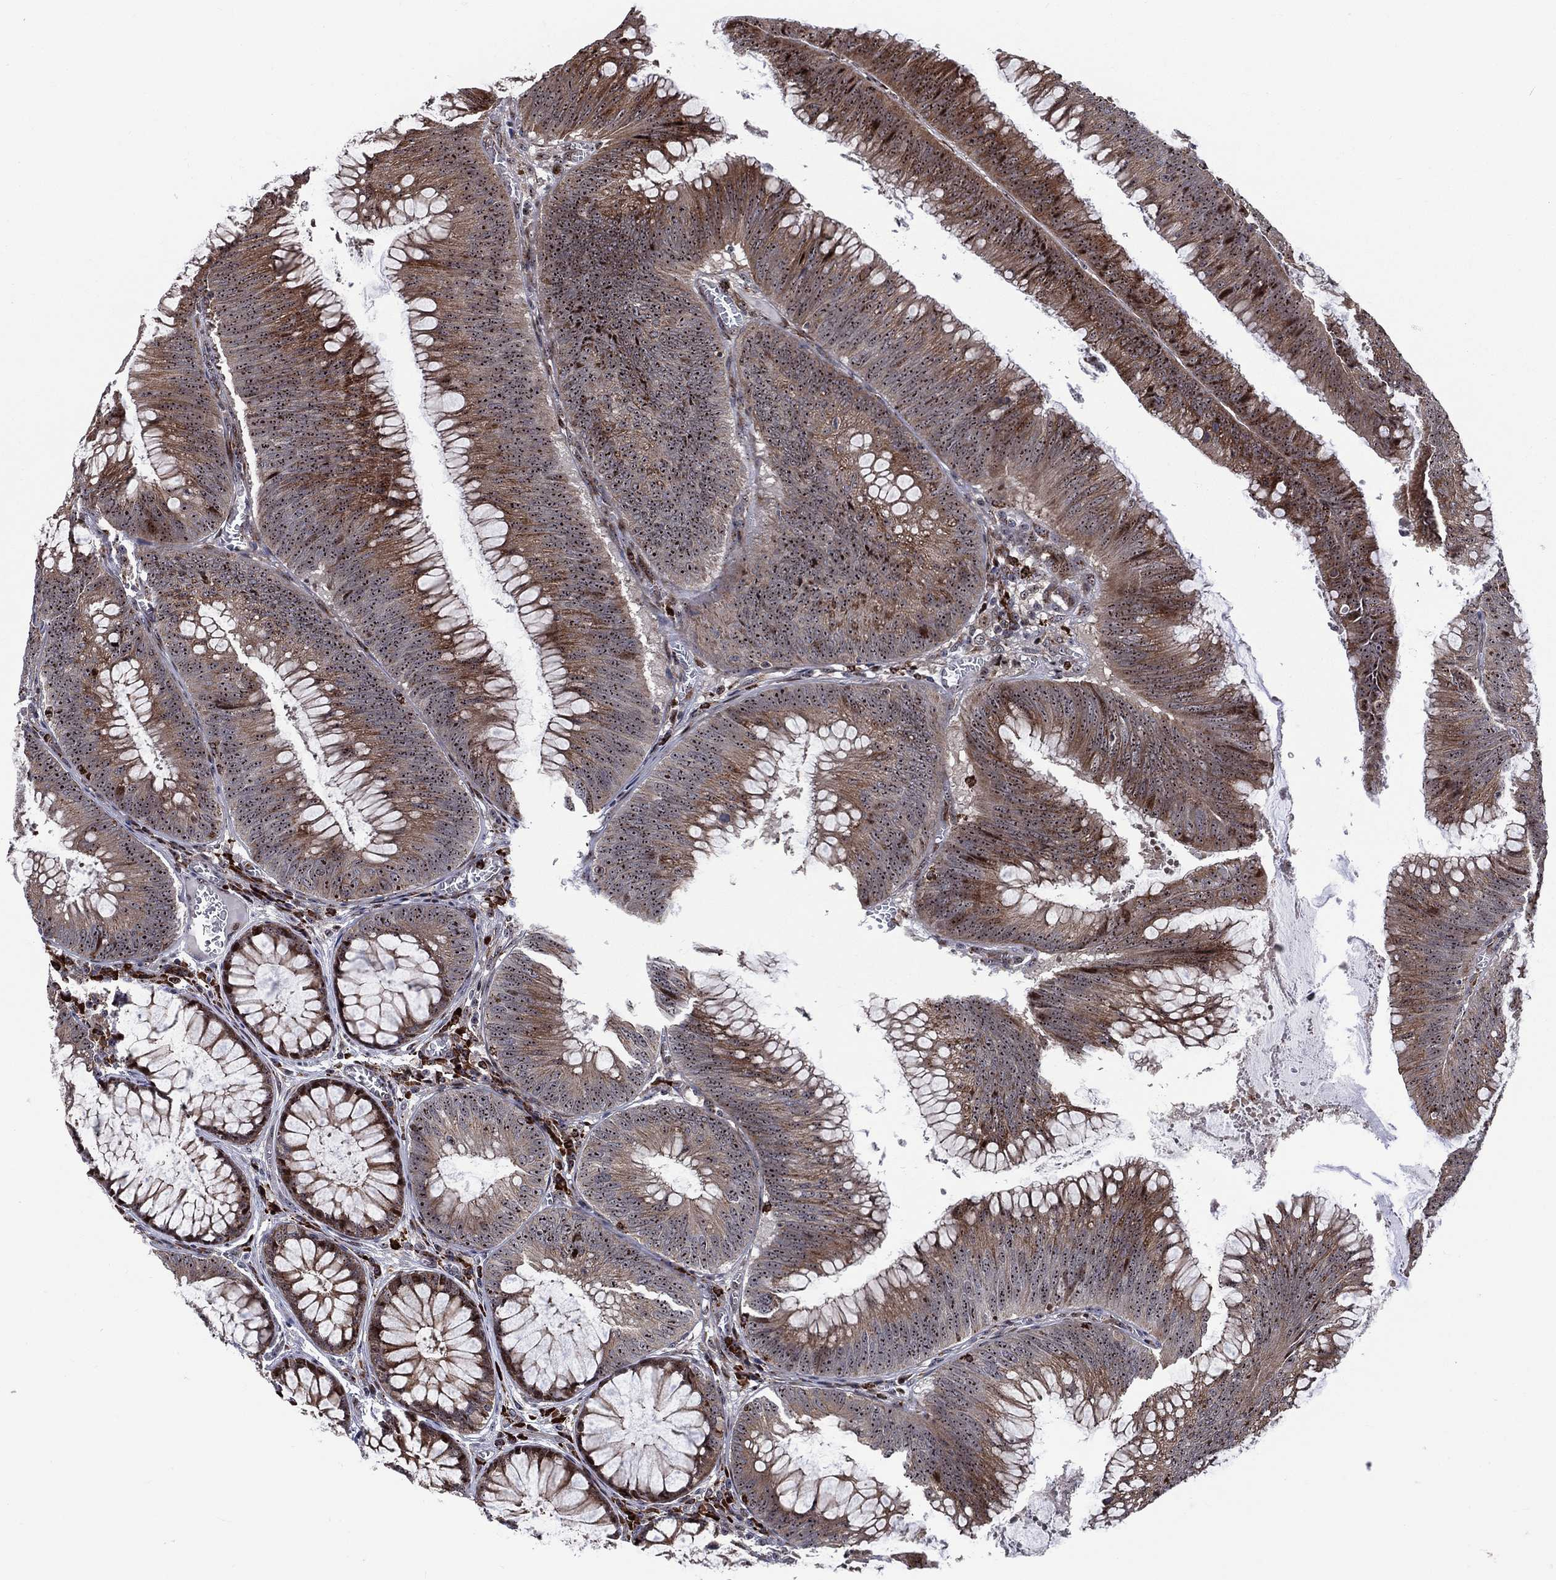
{"staining": {"intensity": "strong", "quantity": "25%-75%", "location": "cytoplasmic/membranous,nuclear"}, "tissue": "colorectal cancer", "cell_type": "Tumor cells", "image_type": "cancer", "snomed": [{"axis": "morphology", "description": "Adenocarcinoma, NOS"}, {"axis": "topography", "description": "Rectum"}], "caption": "Adenocarcinoma (colorectal) tissue exhibits strong cytoplasmic/membranous and nuclear expression in about 25%-75% of tumor cells (DAB IHC with brightfield microscopy, high magnification).", "gene": "VHL", "patient": {"sex": "female", "age": 72}}